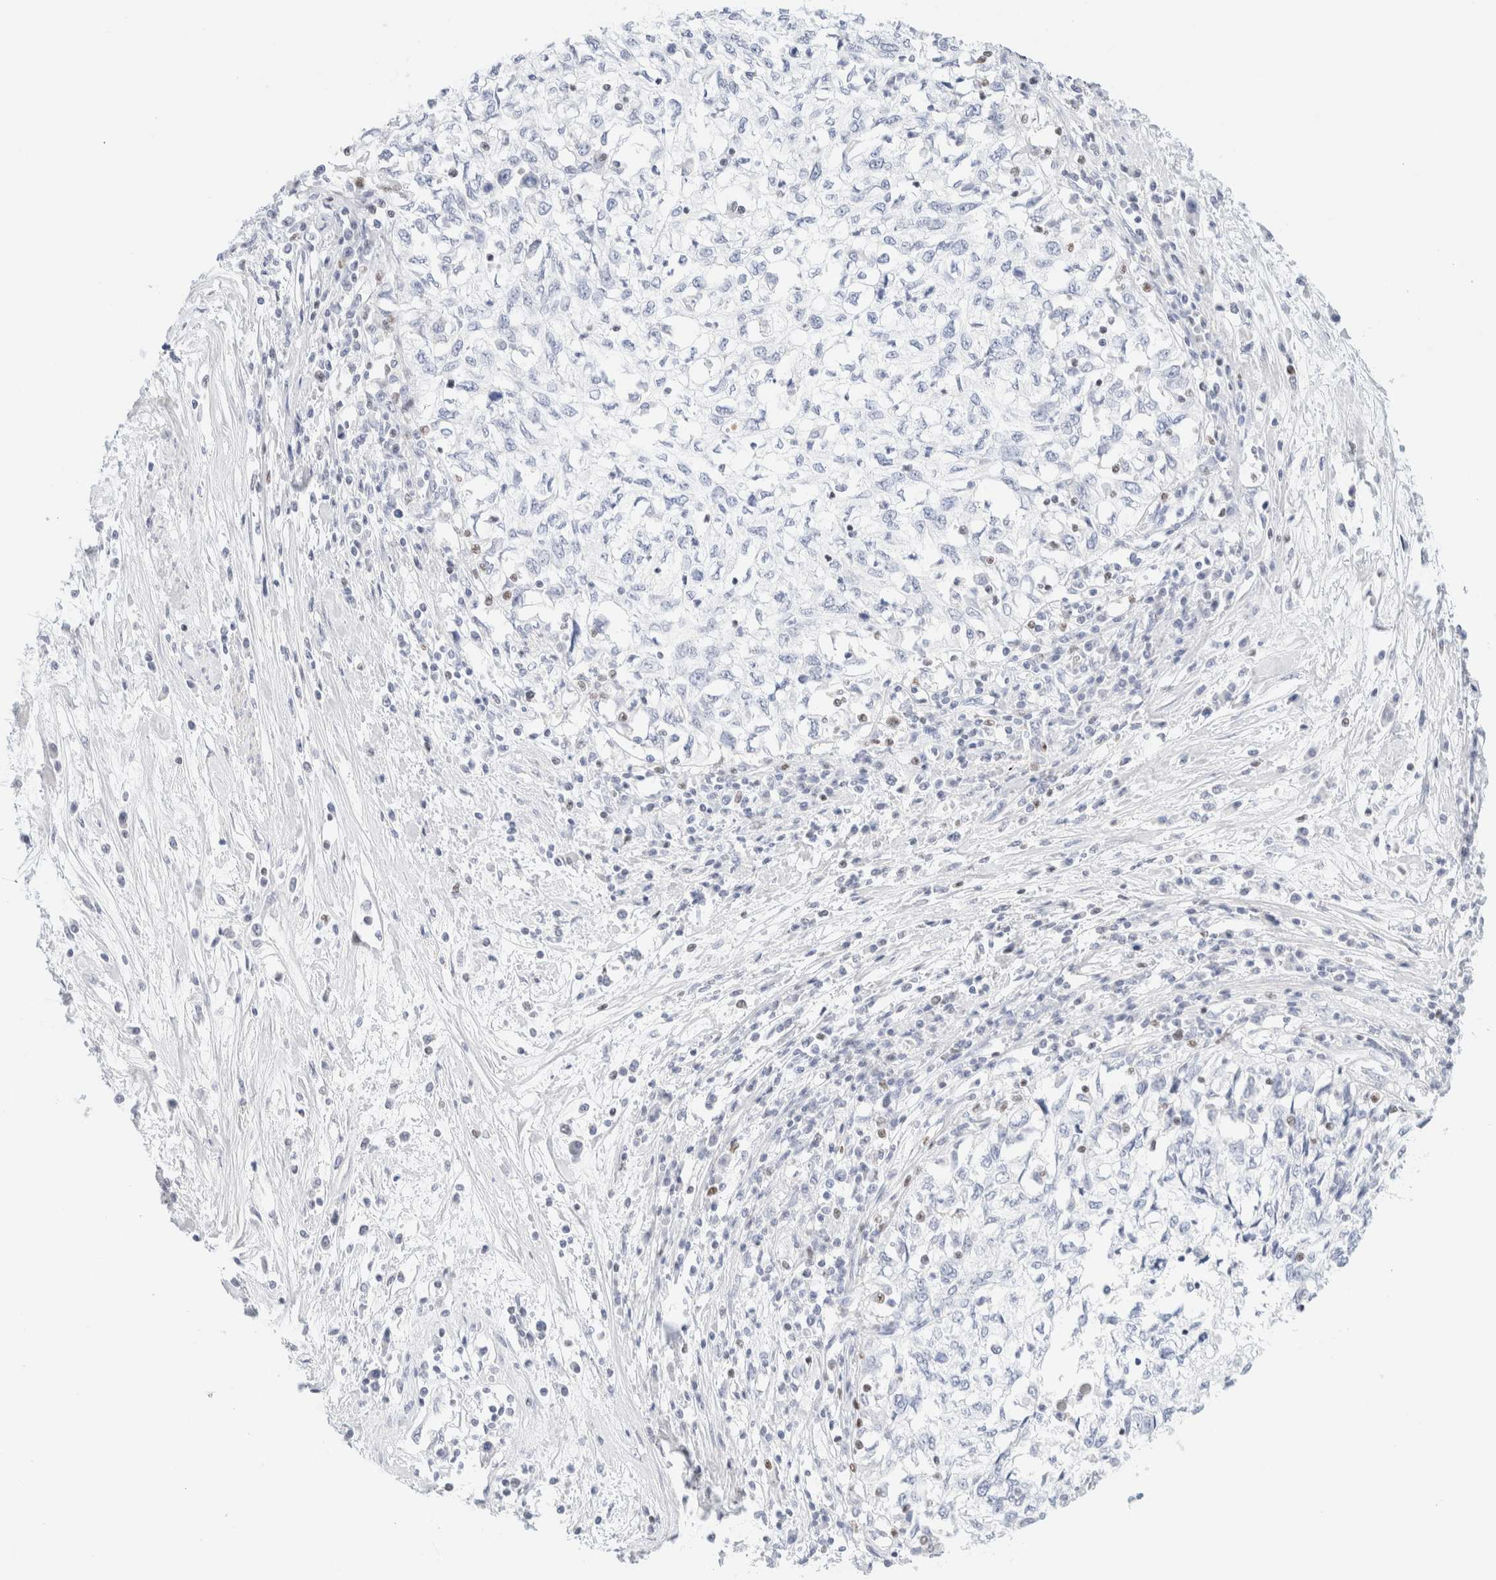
{"staining": {"intensity": "negative", "quantity": "none", "location": "none"}, "tissue": "cervical cancer", "cell_type": "Tumor cells", "image_type": "cancer", "snomed": [{"axis": "morphology", "description": "Squamous cell carcinoma, NOS"}, {"axis": "topography", "description": "Cervix"}], "caption": "Squamous cell carcinoma (cervical) stained for a protein using IHC exhibits no positivity tumor cells.", "gene": "IKZF3", "patient": {"sex": "female", "age": 57}}